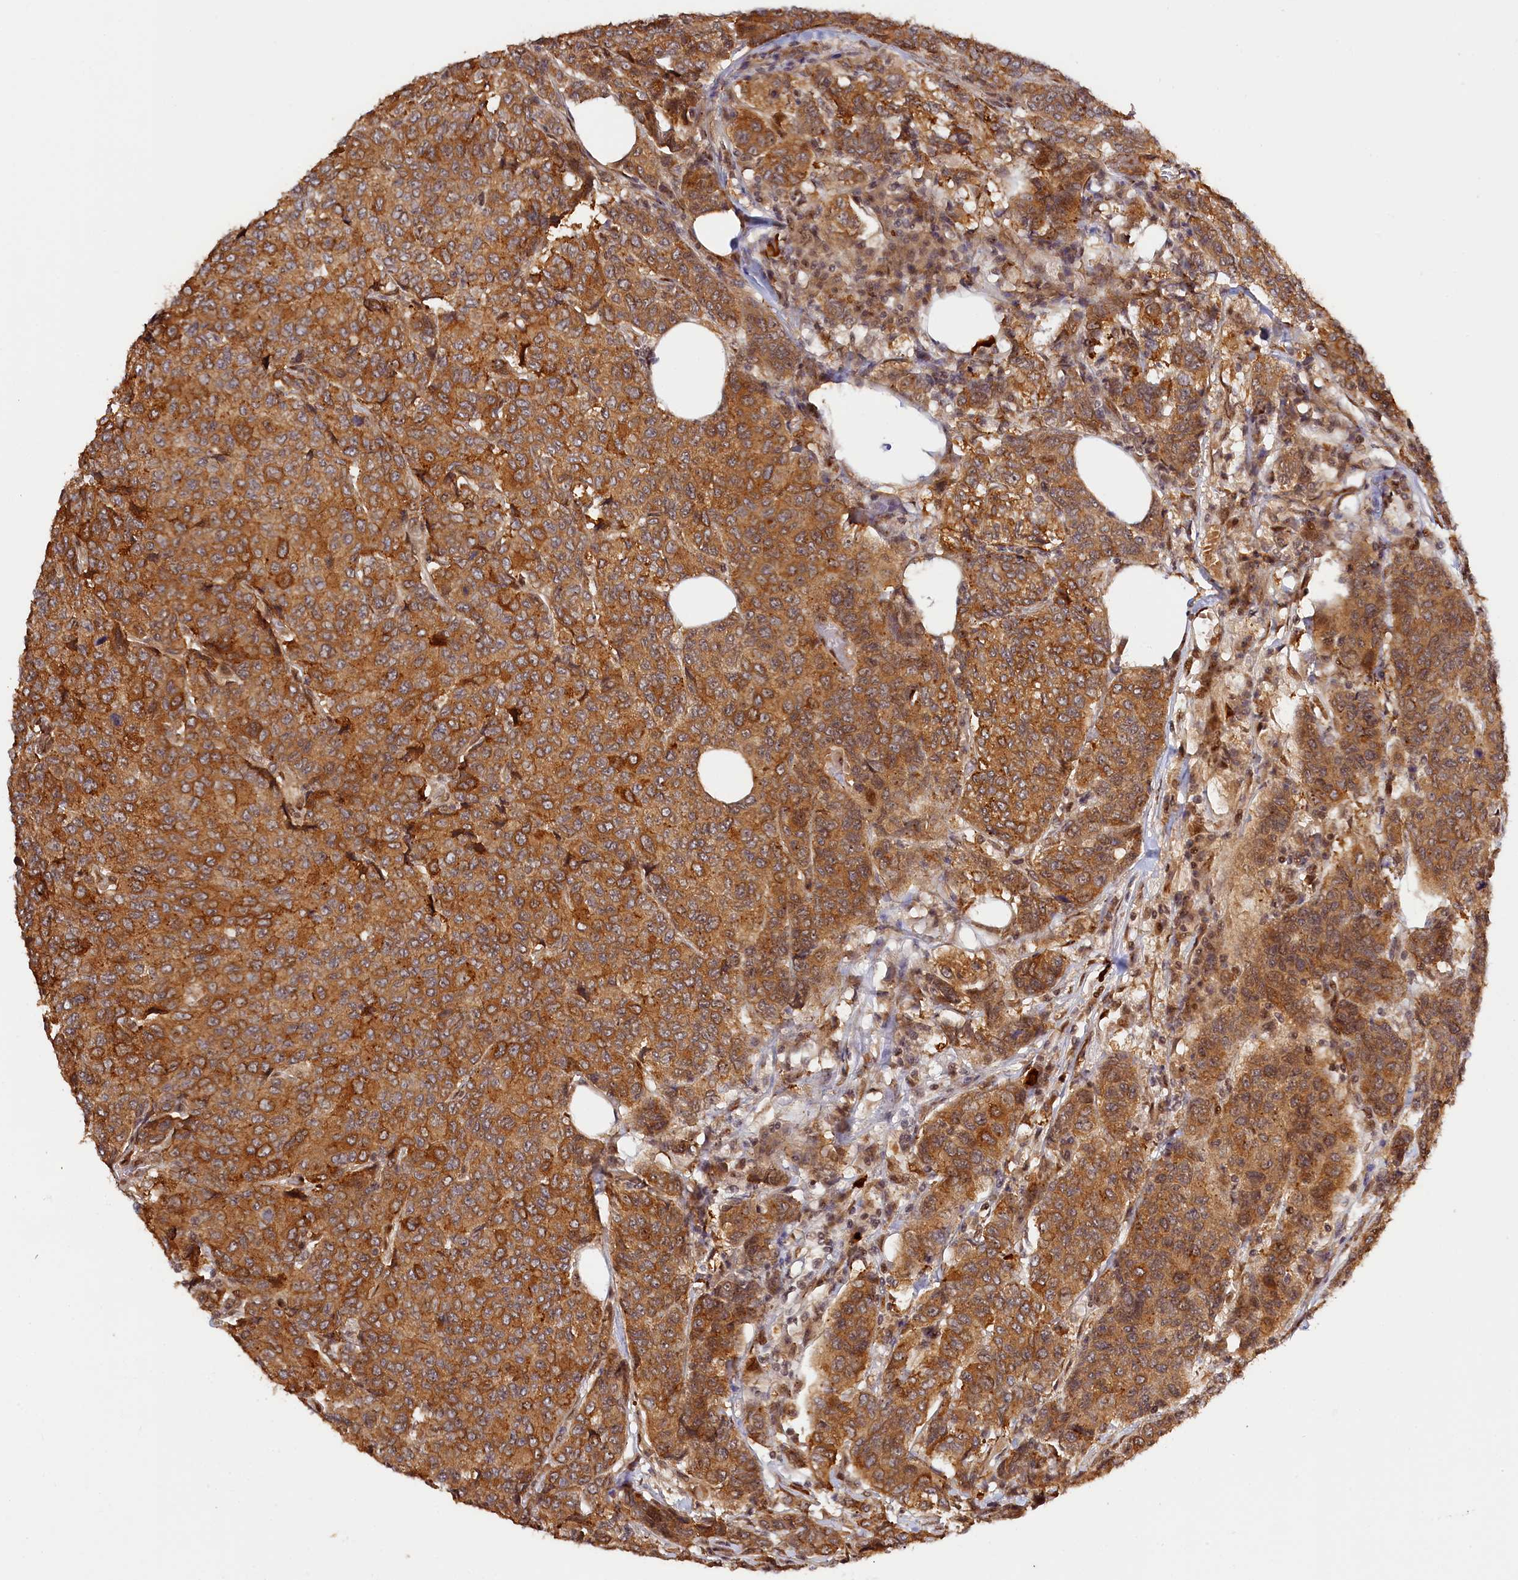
{"staining": {"intensity": "moderate", "quantity": ">75%", "location": "cytoplasmic/membranous"}, "tissue": "breast cancer", "cell_type": "Tumor cells", "image_type": "cancer", "snomed": [{"axis": "morphology", "description": "Duct carcinoma"}, {"axis": "topography", "description": "Breast"}], "caption": "Tumor cells demonstrate medium levels of moderate cytoplasmic/membranous staining in approximately >75% of cells in human breast intraductal carcinoma.", "gene": "ANKRD24", "patient": {"sex": "female", "age": 55}}